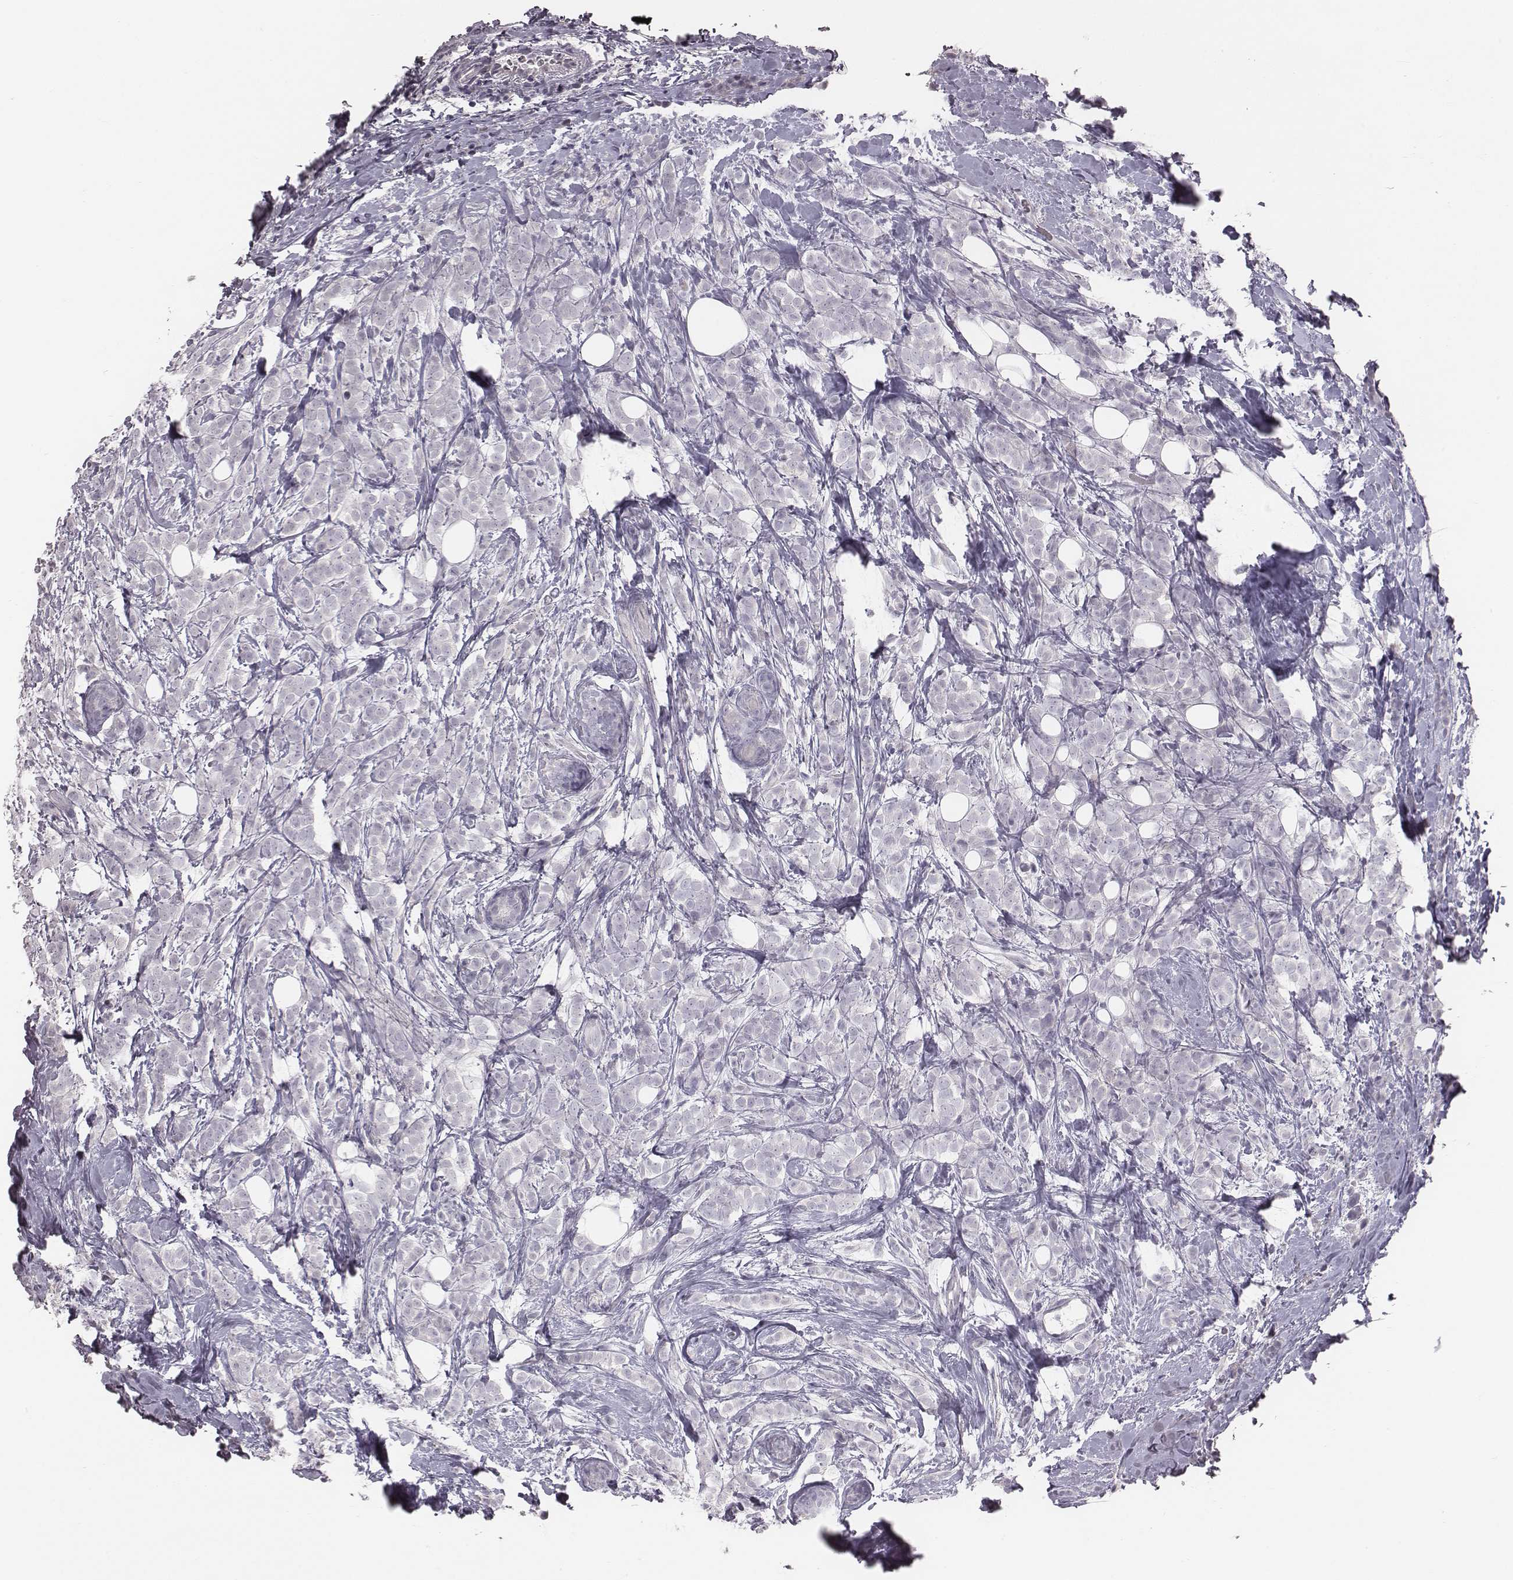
{"staining": {"intensity": "negative", "quantity": "none", "location": "none"}, "tissue": "breast cancer", "cell_type": "Tumor cells", "image_type": "cancer", "snomed": [{"axis": "morphology", "description": "Lobular carcinoma"}, {"axis": "topography", "description": "Breast"}], "caption": "Tumor cells are negative for protein expression in human breast cancer.", "gene": "C6orf58", "patient": {"sex": "female", "age": 49}}